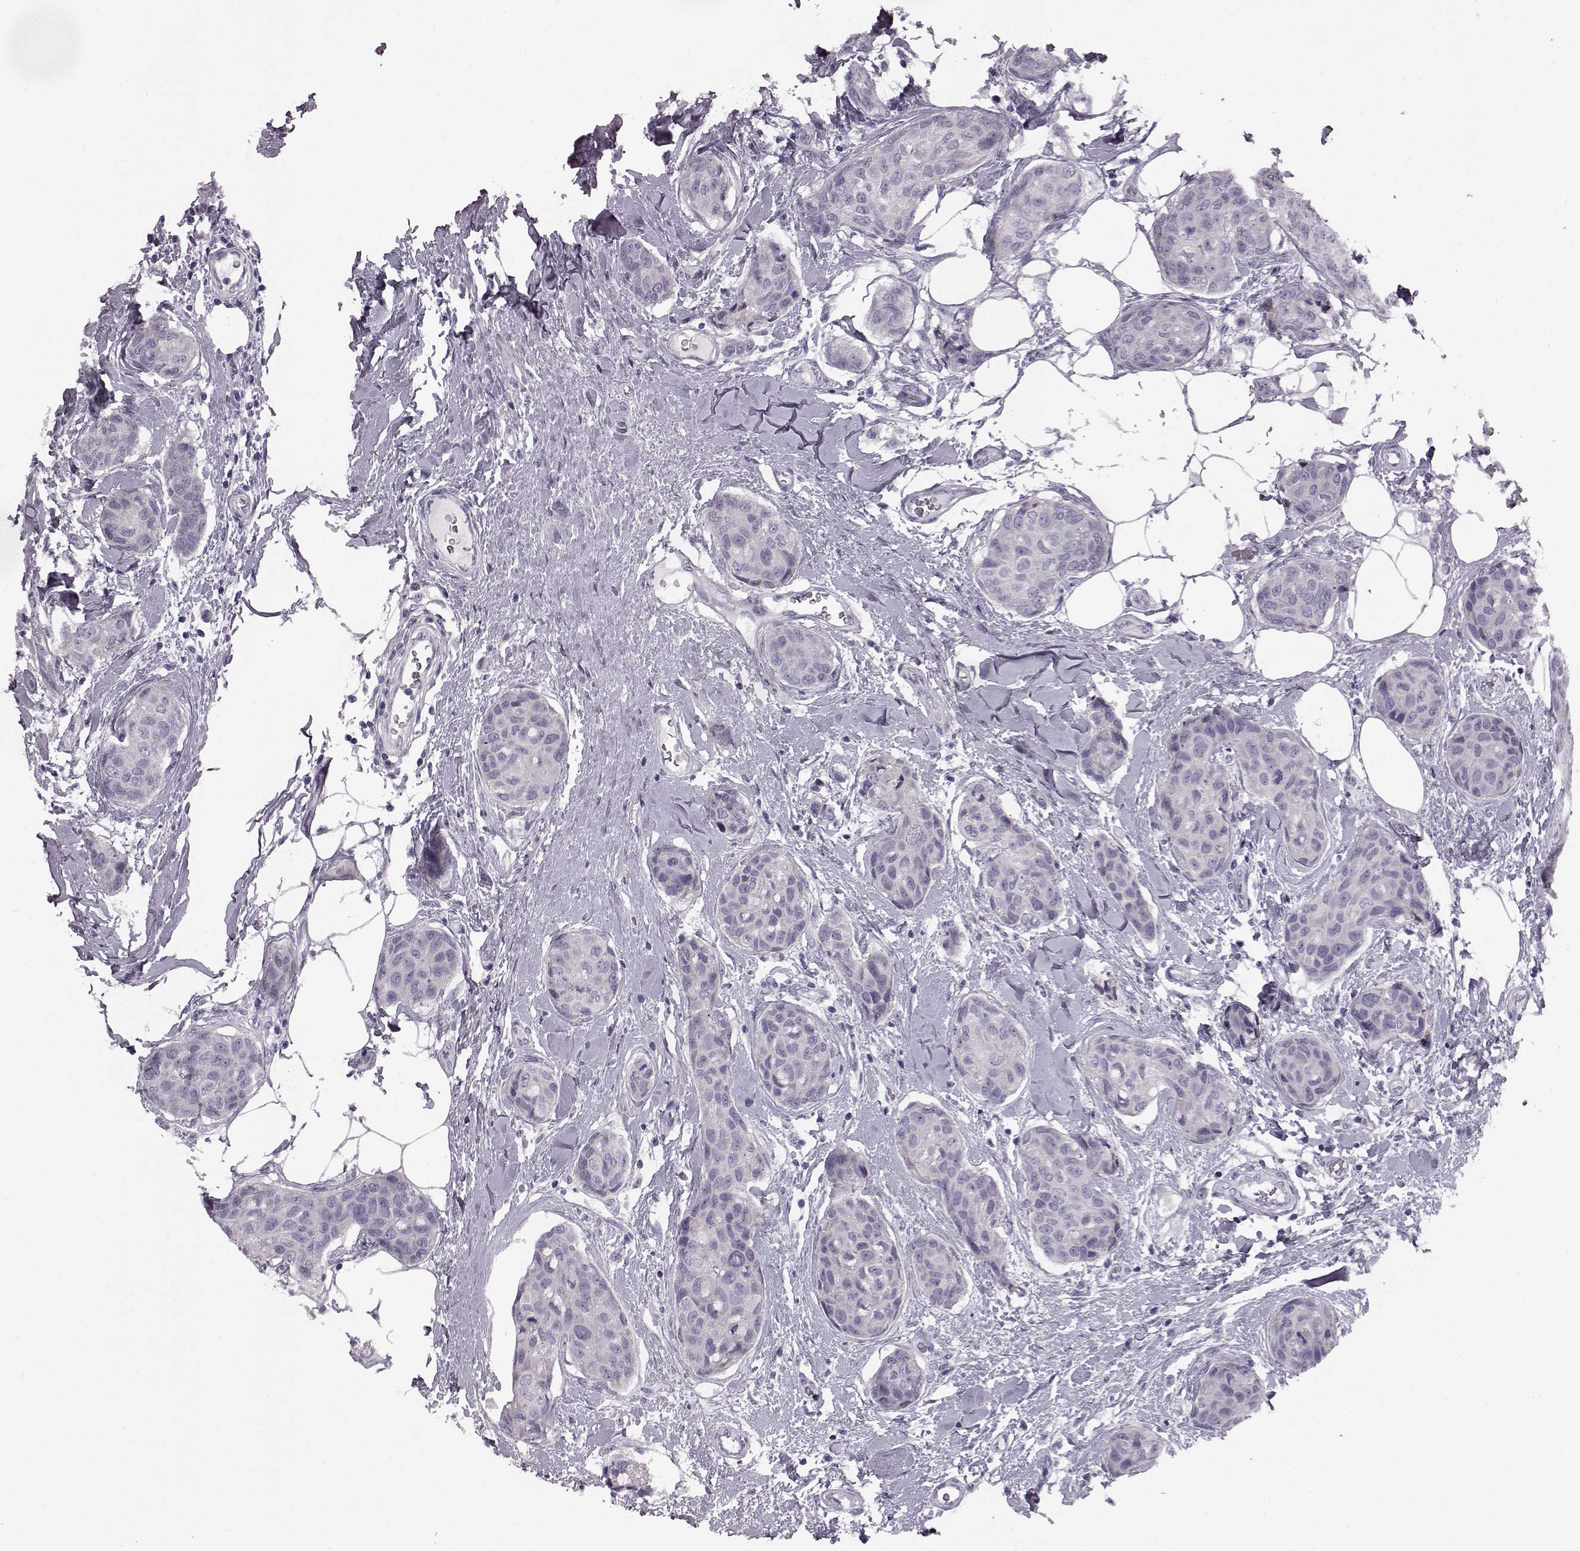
{"staining": {"intensity": "negative", "quantity": "none", "location": "none"}, "tissue": "breast cancer", "cell_type": "Tumor cells", "image_type": "cancer", "snomed": [{"axis": "morphology", "description": "Duct carcinoma"}, {"axis": "topography", "description": "Breast"}], "caption": "Photomicrograph shows no significant protein expression in tumor cells of infiltrating ductal carcinoma (breast).", "gene": "ODAD4", "patient": {"sex": "female", "age": 80}}